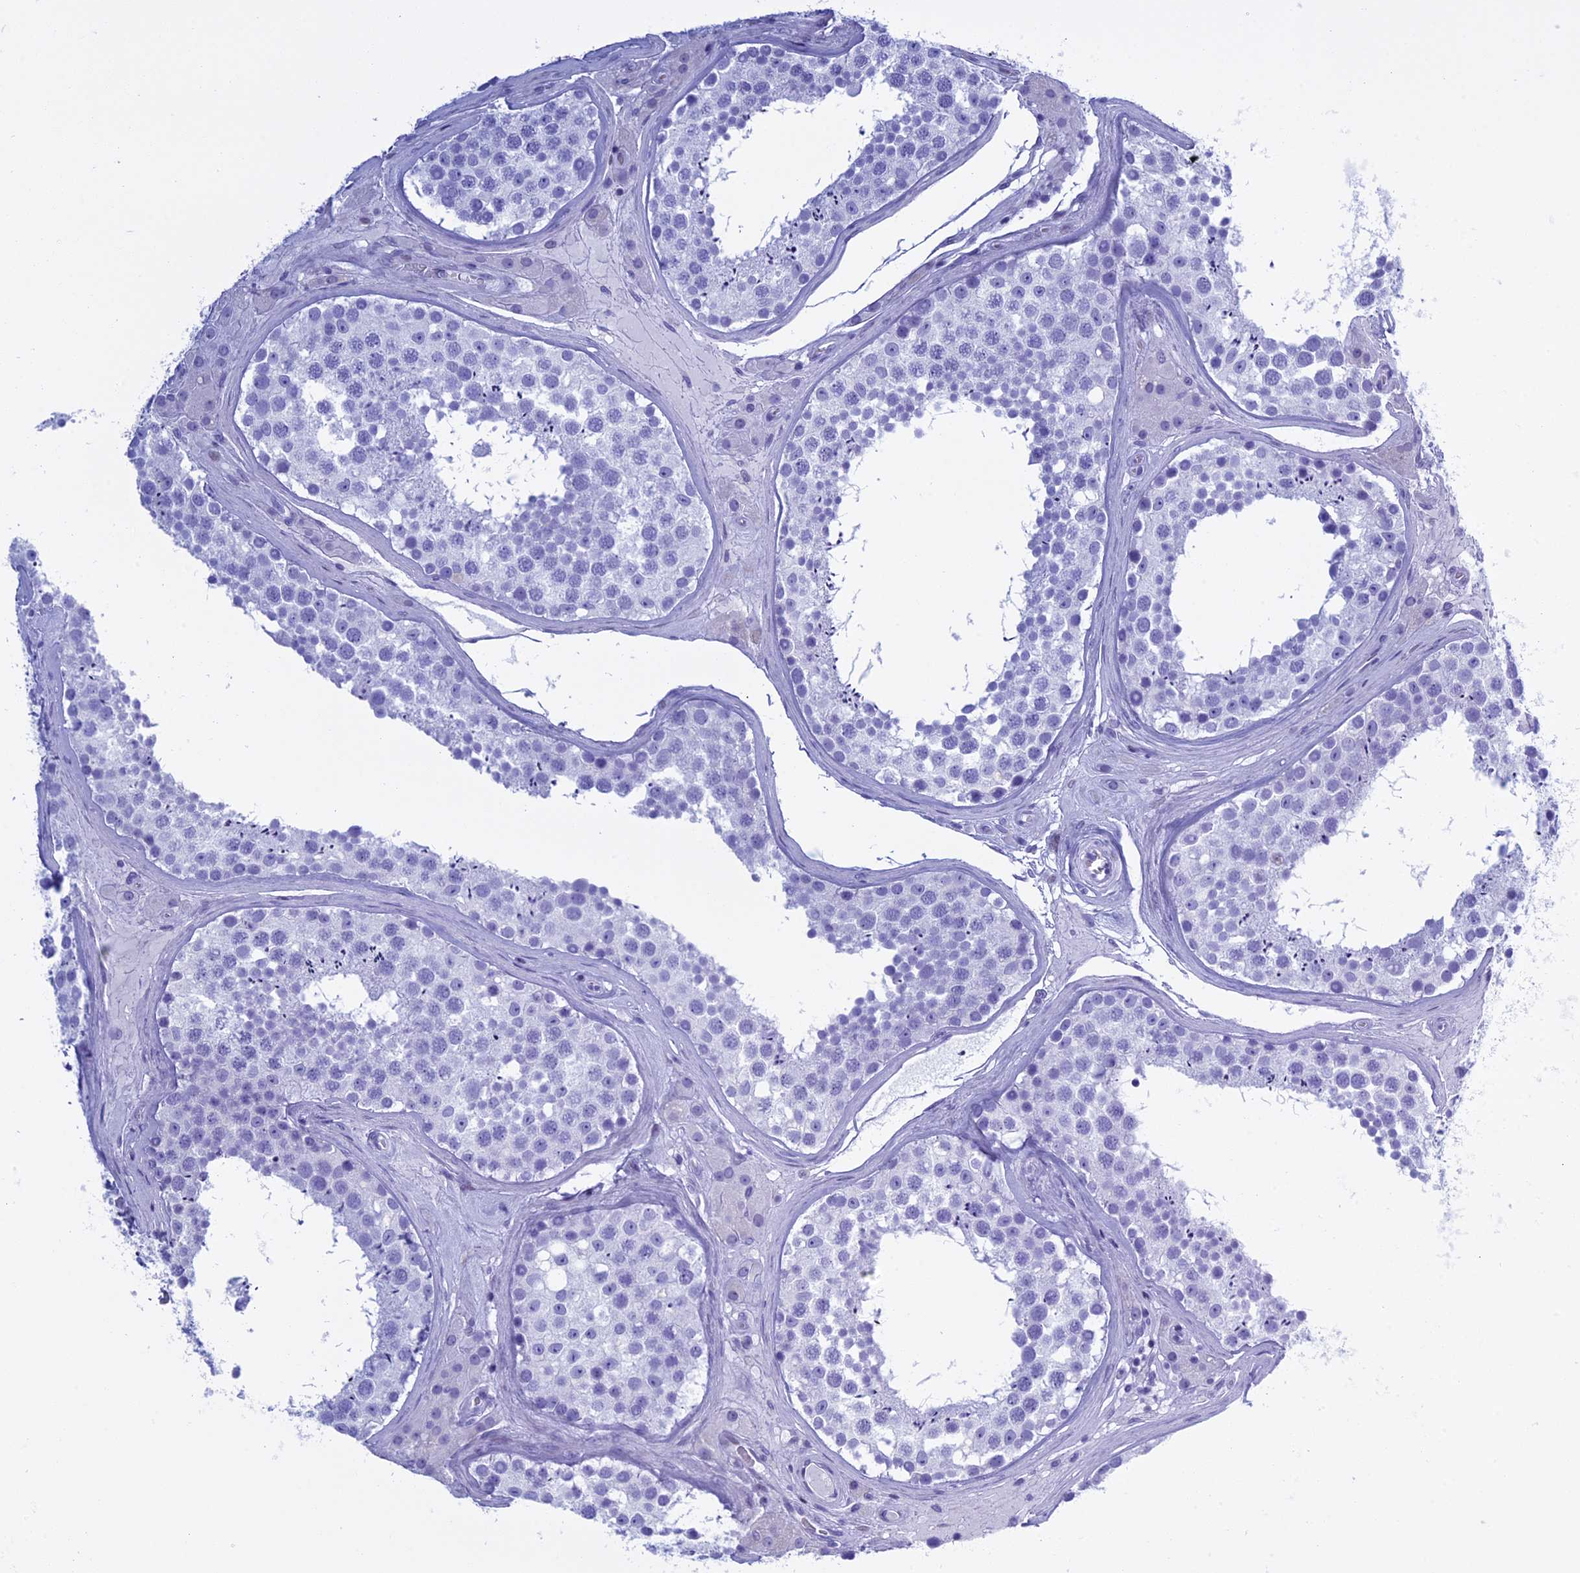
{"staining": {"intensity": "negative", "quantity": "none", "location": "none"}, "tissue": "testis", "cell_type": "Cells in seminiferous ducts", "image_type": "normal", "snomed": [{"axis": "morphology", "description": "Normal tissue, NOS"}, {"axis": "topography", "description": "Testis"}], "caption": "Immunohistochemistry (IHC) photomicrograph of normal human testis stained for a protein (brown), which reveals no staining in cells in seminiferous ducts. (DAB (3,3'-diaminobenzidine) immunohistochemistry, high magnification).", "gene": "KCTD21", "patient": {"sex": "male", "age": 46}}